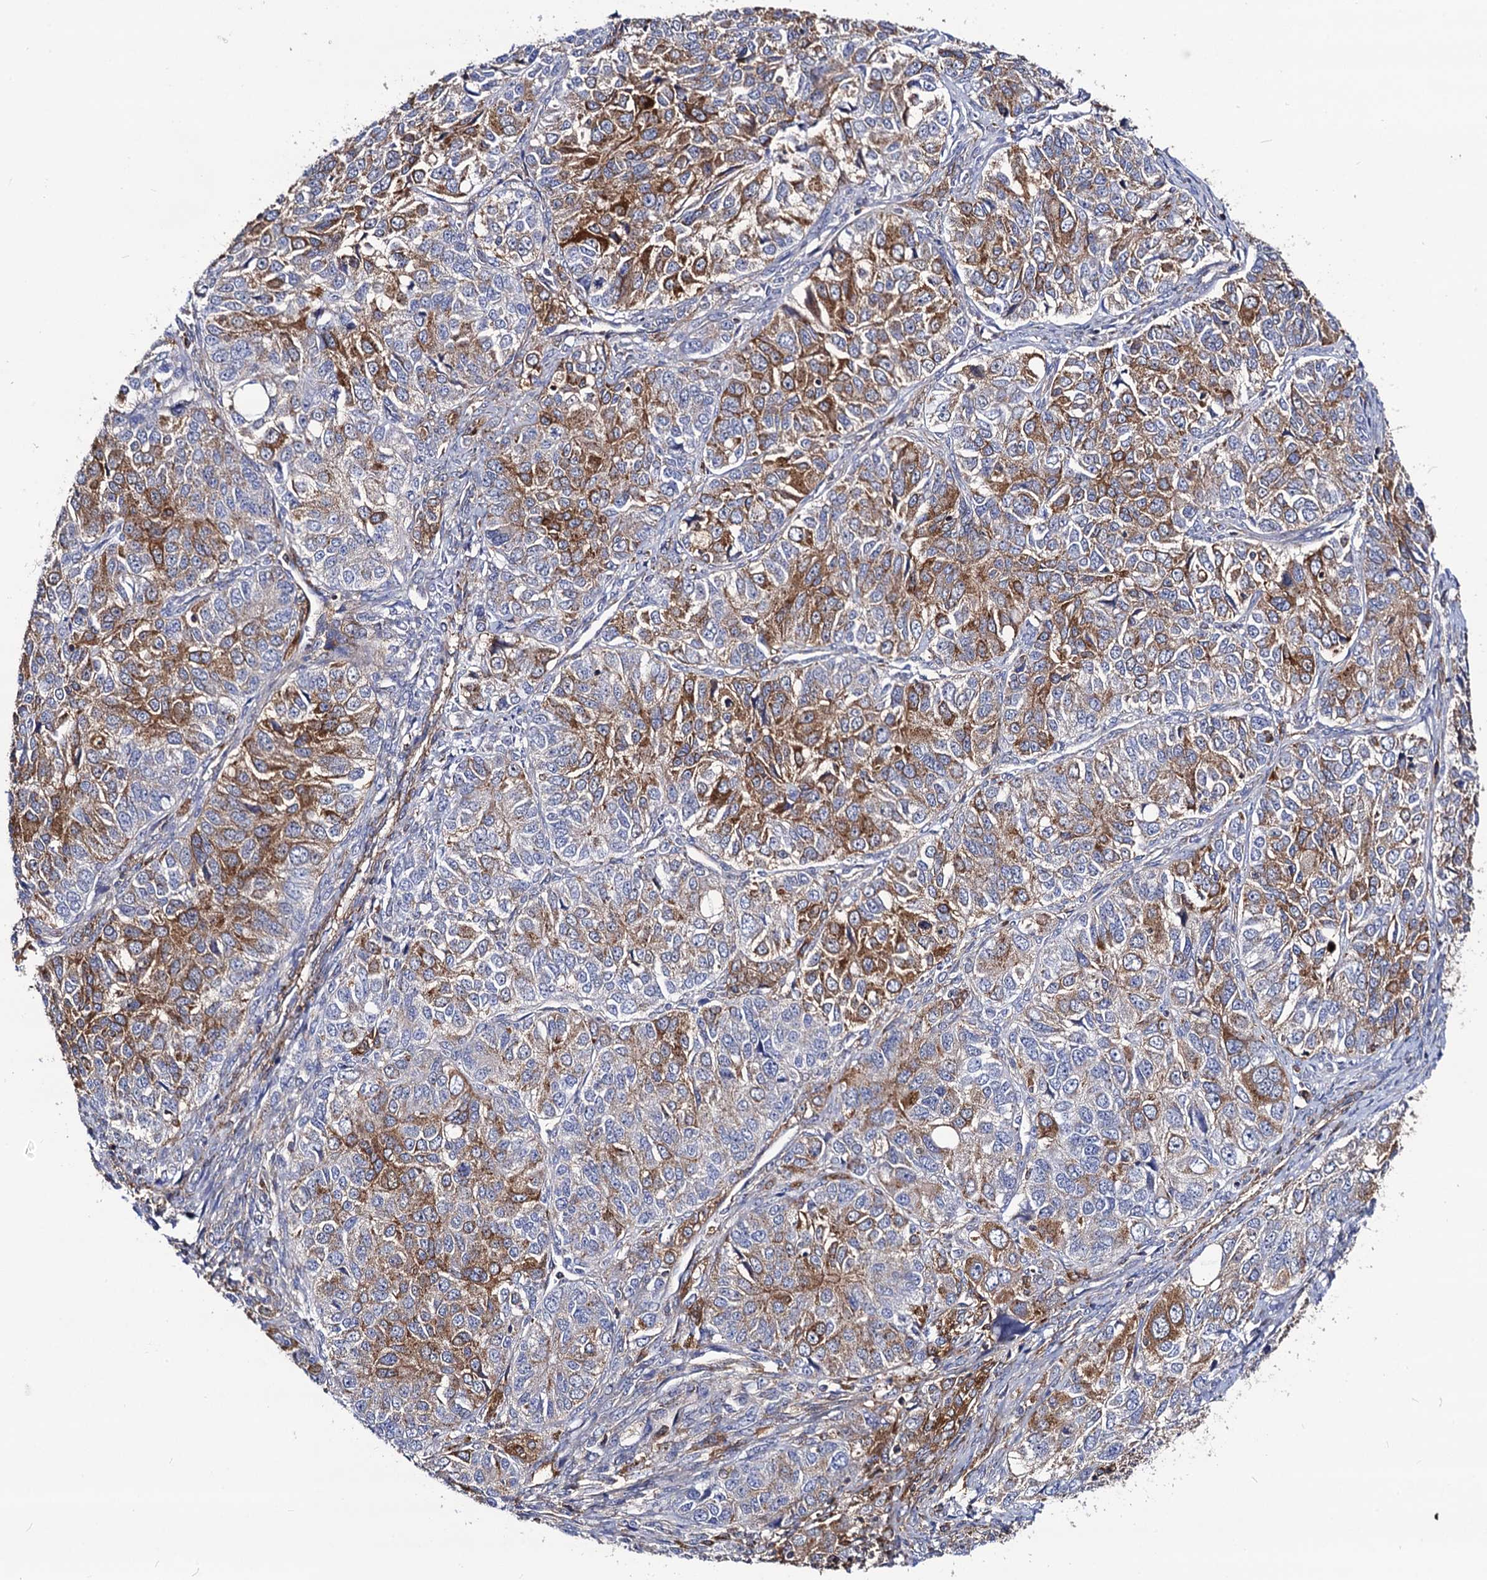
{"staining": {"intensity": "moderate", "quantity": "25%-75%", "location": "cytoplasmic/membranous"}, "tissue": "ovarian cancer", "cell_type": "Tumor cells", "image_type": "cancer", "snomed": [{"axis": "morphology", "description": "Carcinoma, endometroid"}, {"axis": "topography", "description": "Ovary"}], "caption": "Protein expression analysis of human ovarian cancer (endometroid carcinoma) reveals moderate cytoplasmic/membranous staining in about 25%-75% of tumor cells.", "gene": "DYDC1", "patient": {"sex": "female", "age": 51}}